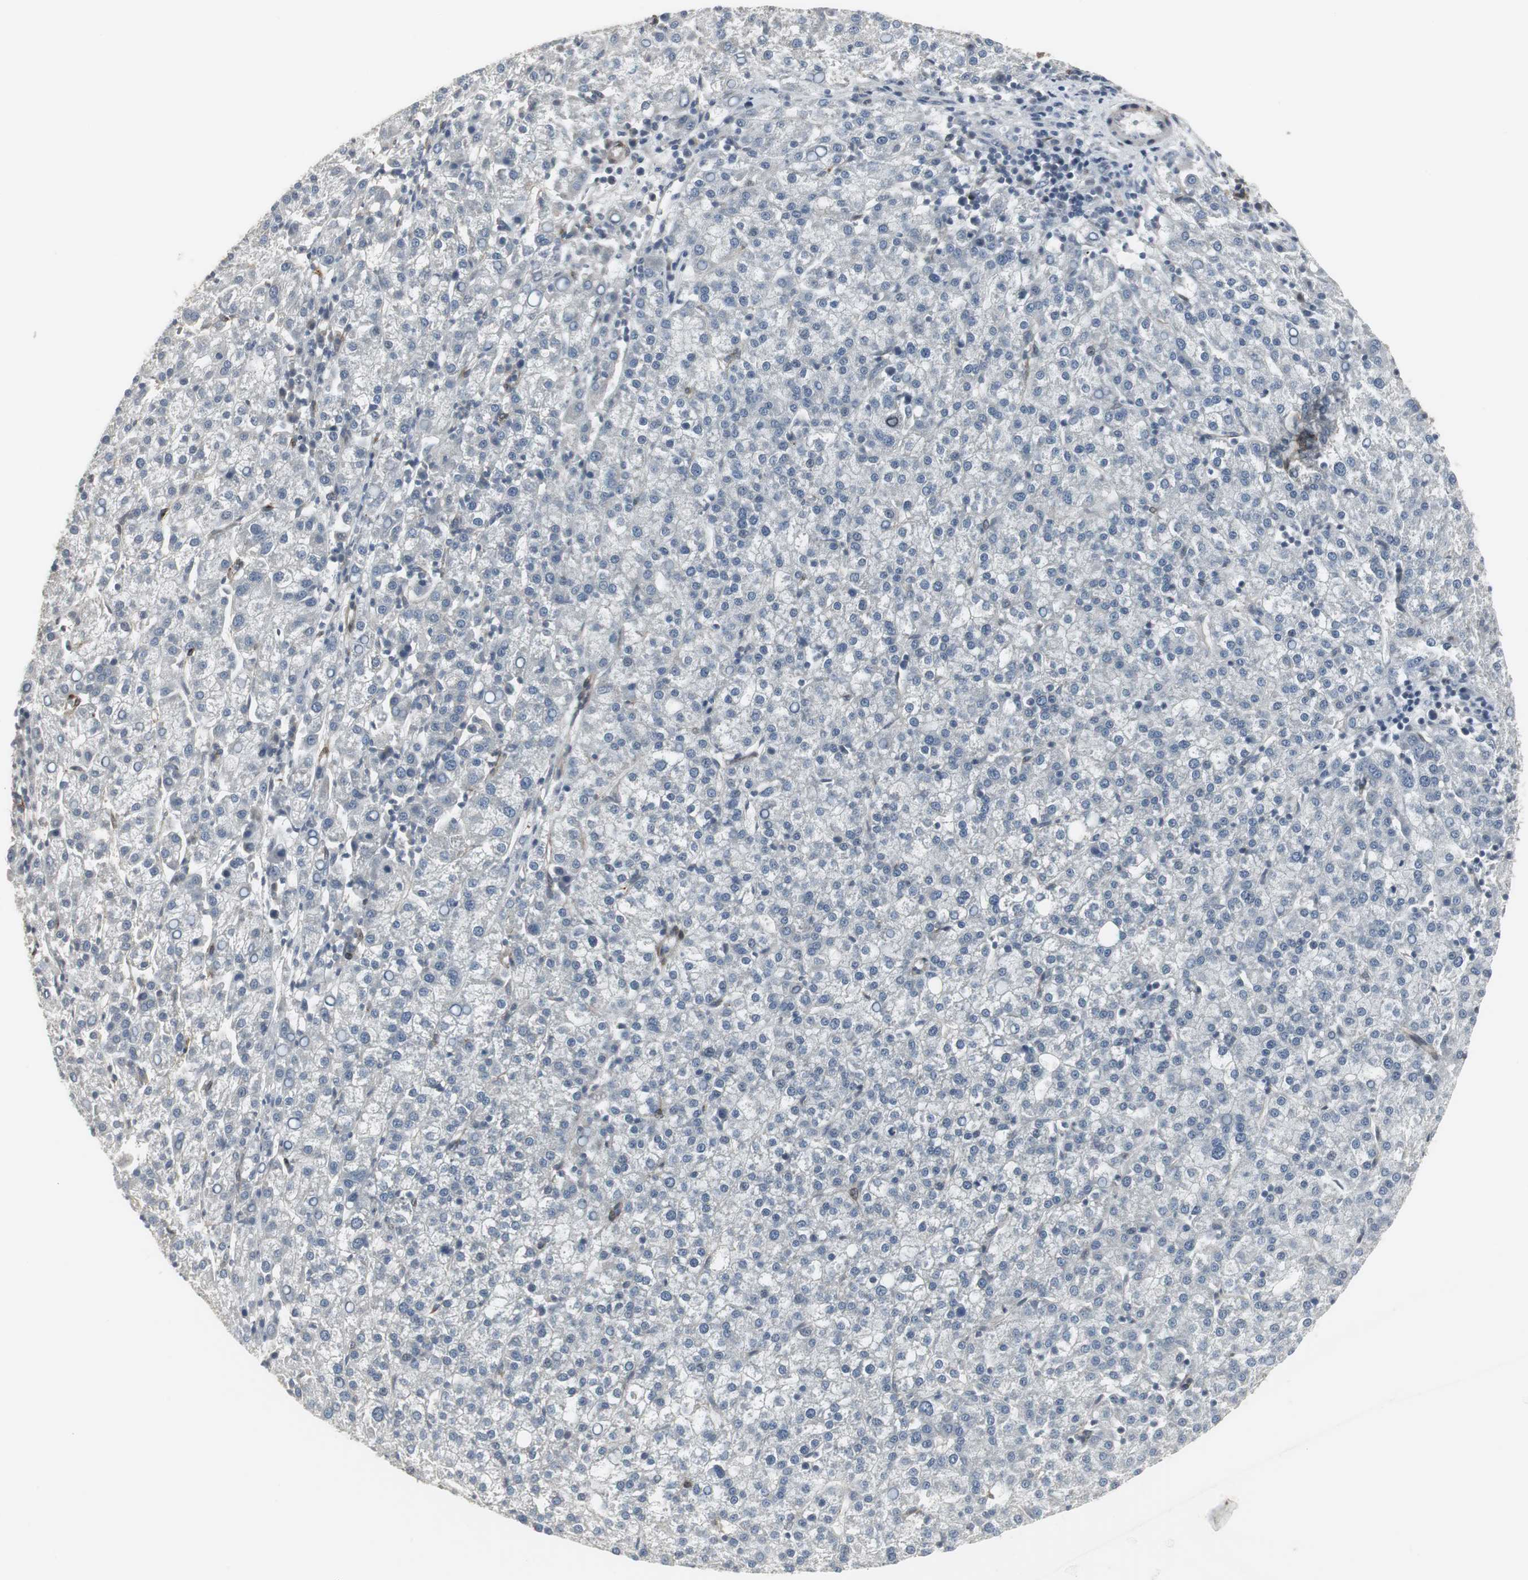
{"staining": {"intensity": "negative", "quantity": "none", "location": "none"}, "tissue": "liver cancer", "cell_type": "Tumor cells", "image_type": "cancer", "snomed": [{"axis": "morphology", "description": "Carcinoma, Hepatocellular, NOS"}, {"axis": "topography", "description": "Liver"}], "caption": "DAB (3,3'-diaminobenzidine) immunohistochemical staining of liver cancer exhibits no significant expression in tumor cells.", "gene": "SCYL3", "patient": {"sex": "female", "age": 58}}